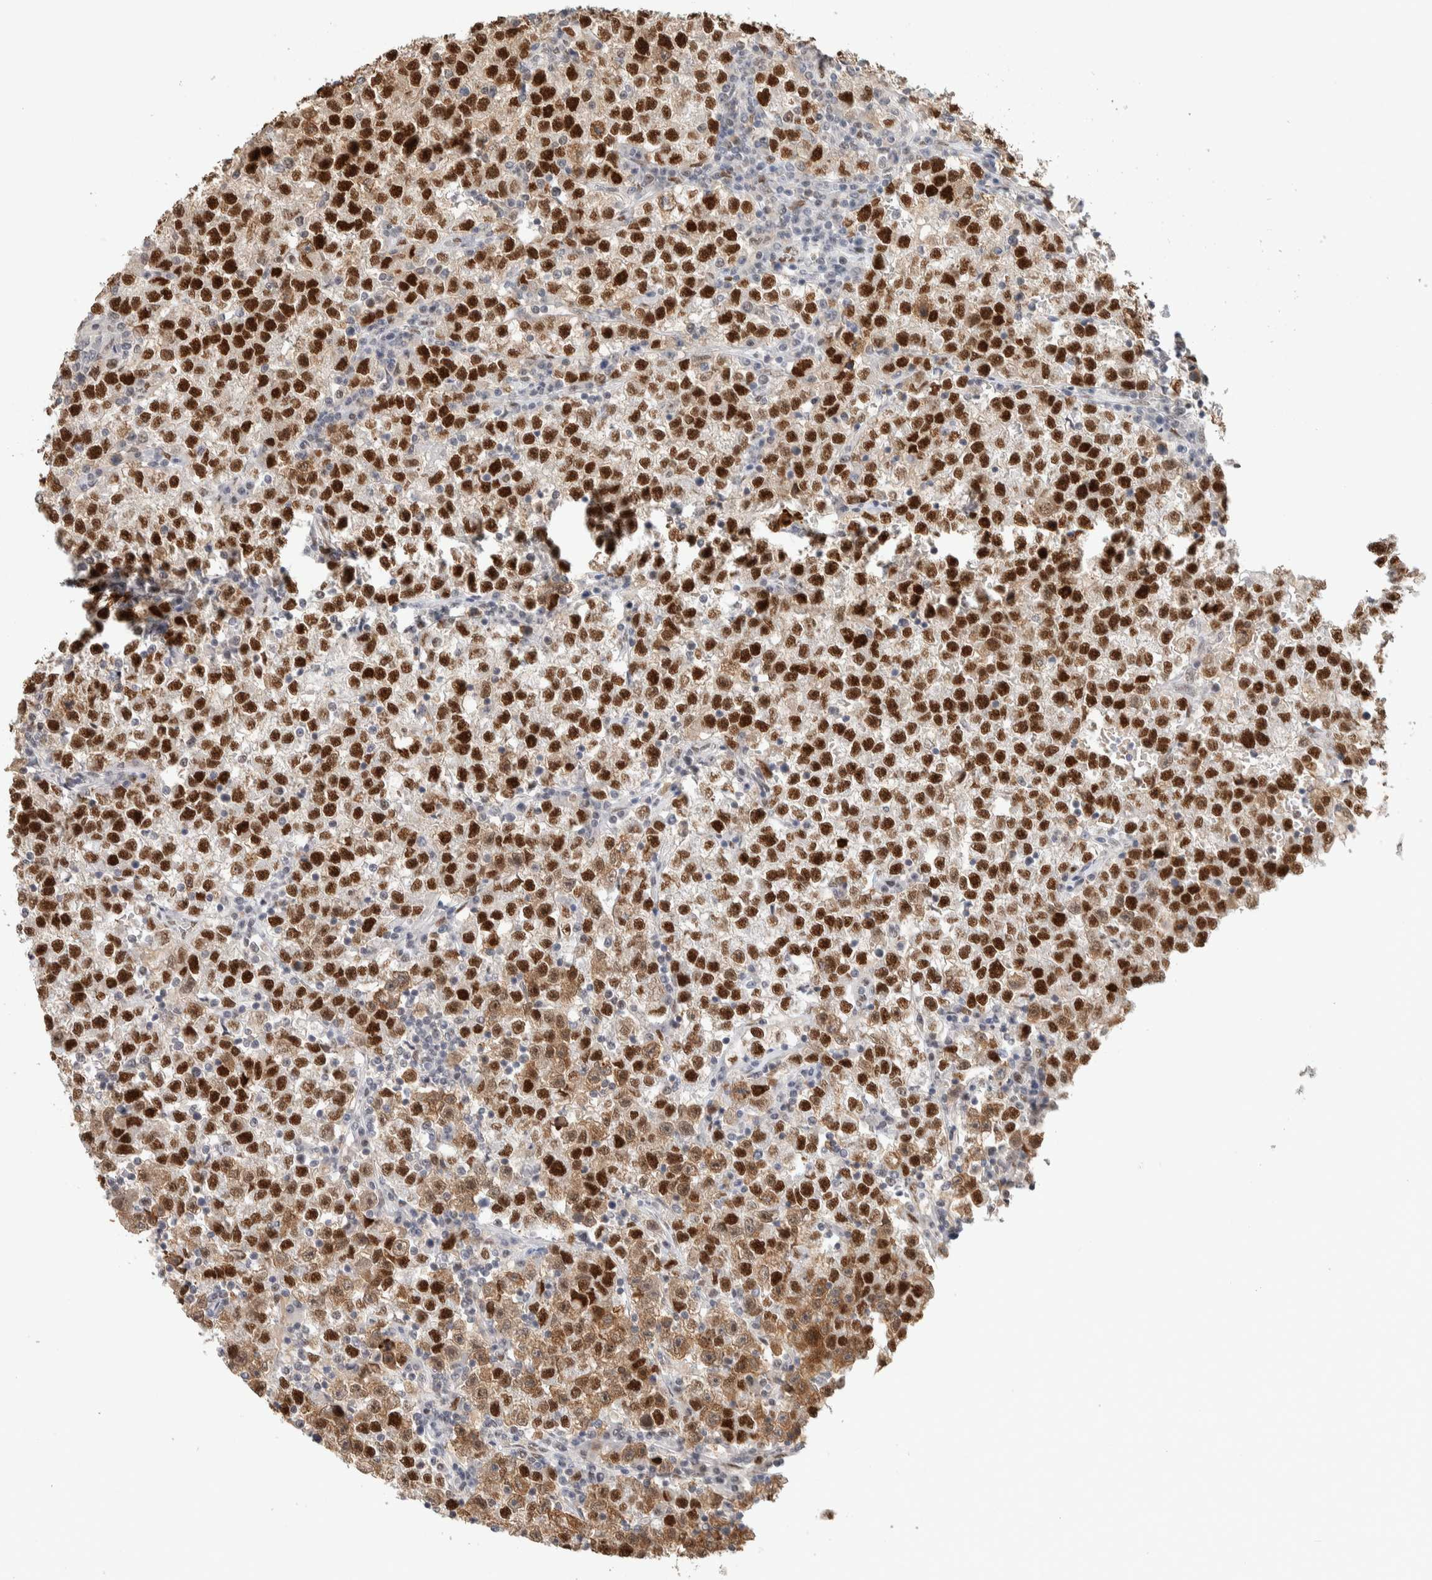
{"staining": {"intensity": "strong", "quantity": ">75%", "location": "nuclear"}, "tissue": "testis cancer", "cell_type": "Tumor cells", "image_type": "cancer", "snomed": [{"axis": "morphology", "description": "Seminoma, NOS"}, {"axis": "topography", "description": "Testis"}], "caption": "A brown stain shows strong nuclear expression of a protein in human testis cancer (seminoma) tumor cells. Immunohistochemistry stains the protein in brown and the nuclei are stained blue.", "gene": "PUS7", "patient": {"sex": "male", "age": 22}}